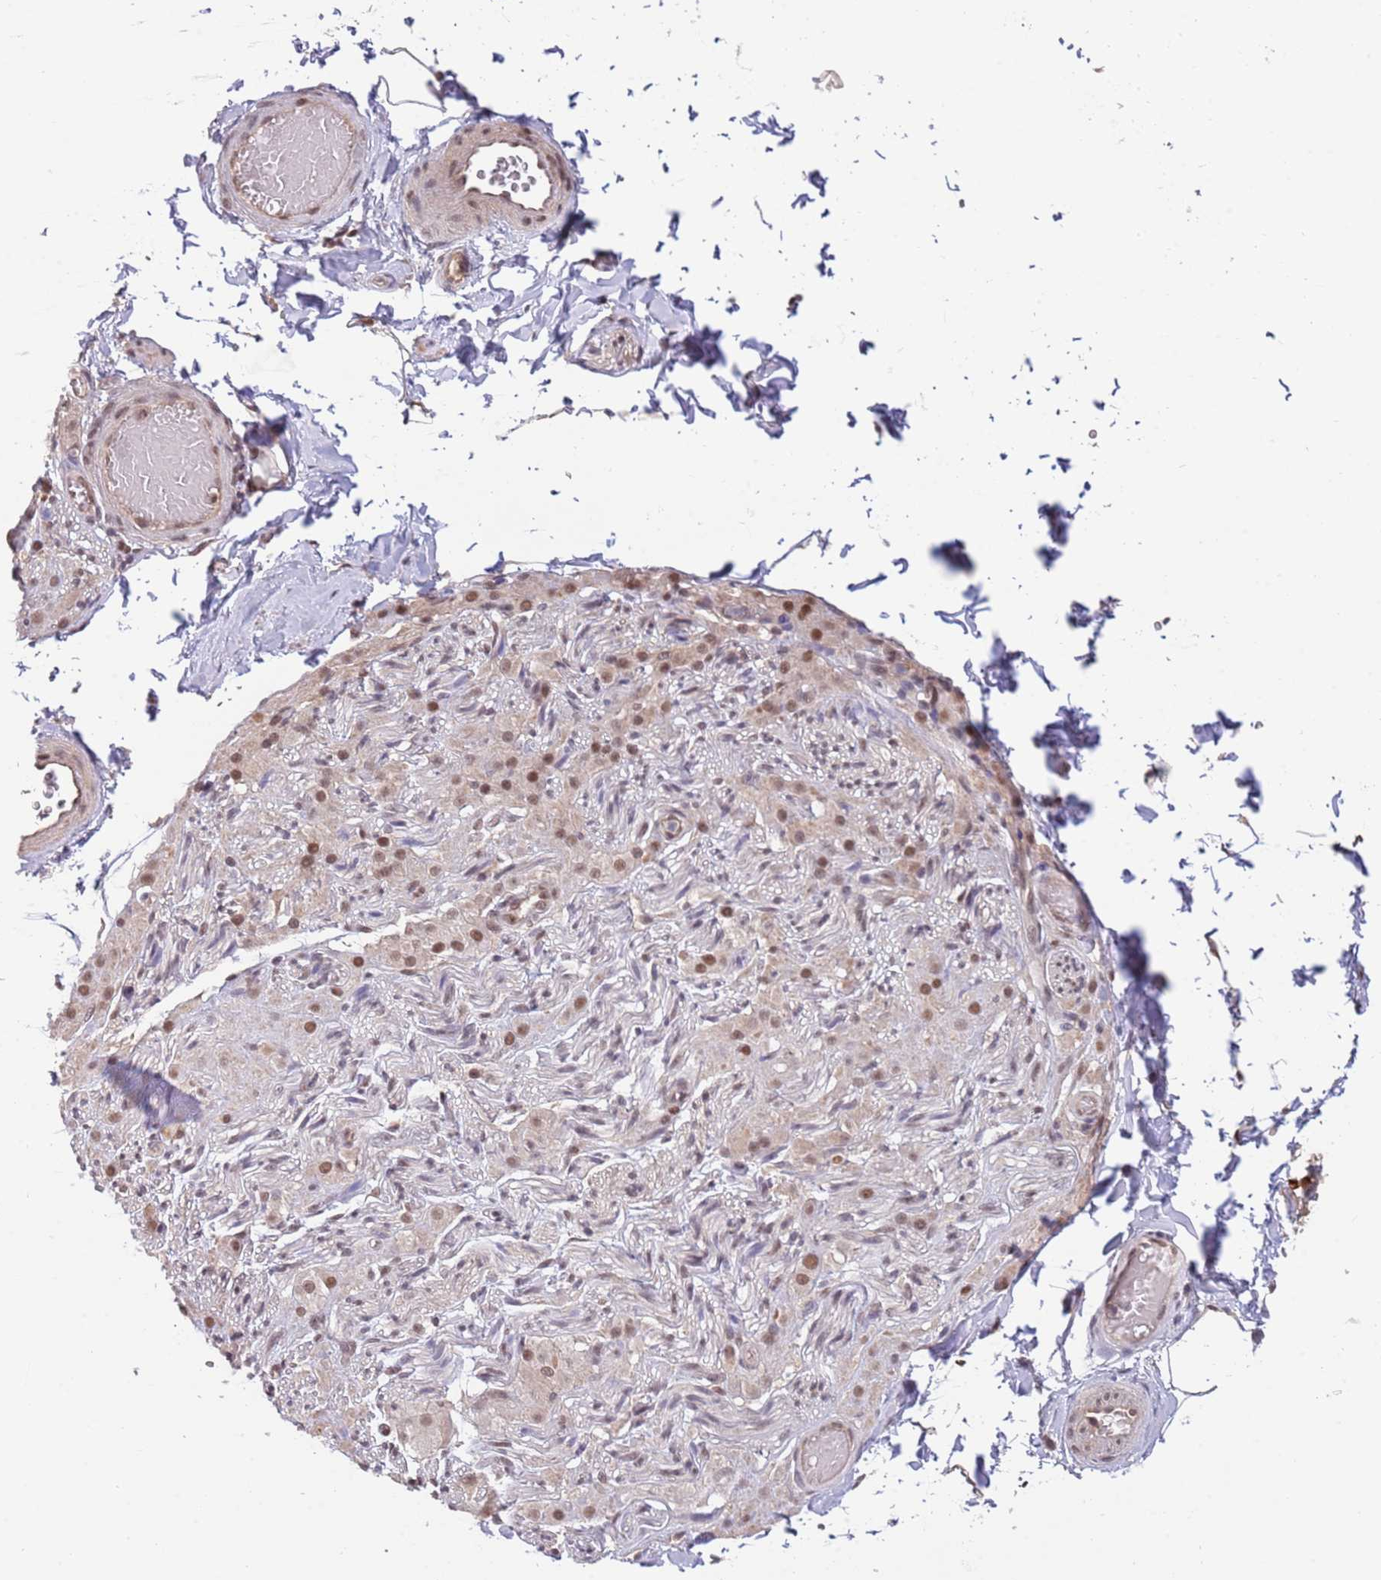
{"staining": {"intensity": "moderate", "quantity": "25%-75%", "location": "nuclear"}, "tissue": "soft tissue", "cell_type": "Chondrocytes", "image_type": "normal", "snomed": [{"axis": "morphology", "description": "Normal tissue, NOS"}, {"axis": "topography", "description": "Soft tissue"}, {"axis": "topography", "description": "Vascular tissue"}, {"axis": "topography", "description": "Peripheral nerve tissue"}], "caption": "Protein expression analysis of benign human soft tissue reveals moderate nuclear positivity in about 25%-75% of chondrocytes.", "gene": "ZBTB7A", "patient": {"sex": "male", "age": 32}}